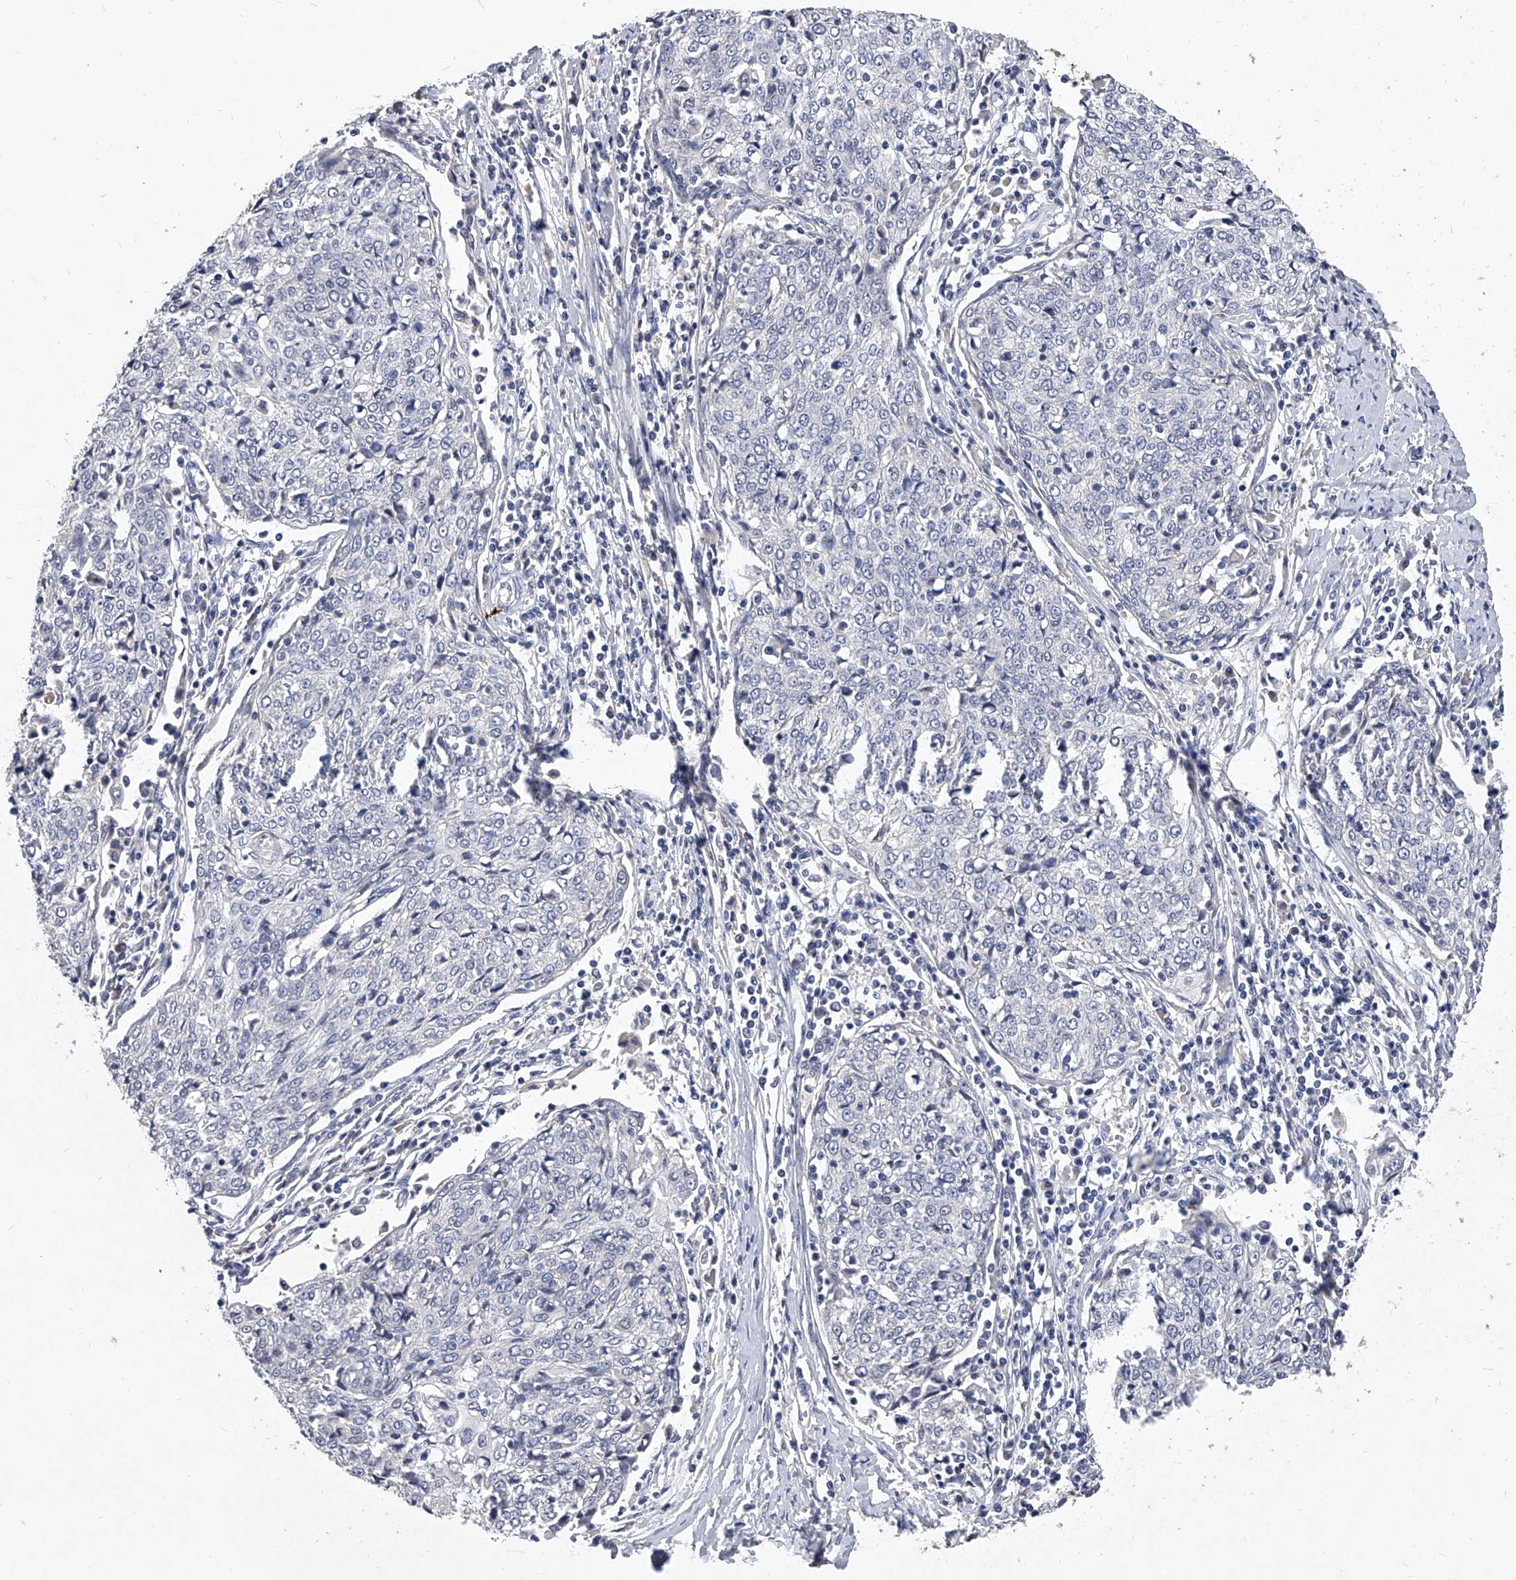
{"staining": {"intensity": "negative", "quantity": "none", "location": "none"}, "tissue": "cervical cancer", "cell_type": "Tumor cells", "image_type": "cancer", "snomed": [{"axis": "morphology", "description": "Squamous cell carcinoma, NOS"}, {"axis": "topography", "description": "Cervix"}], "caption": "Protein analysis of cervical cancer reveals no significant staining in tumor cells.", "gene": "C5", "patient": {"sex": "female", "age": 48}}